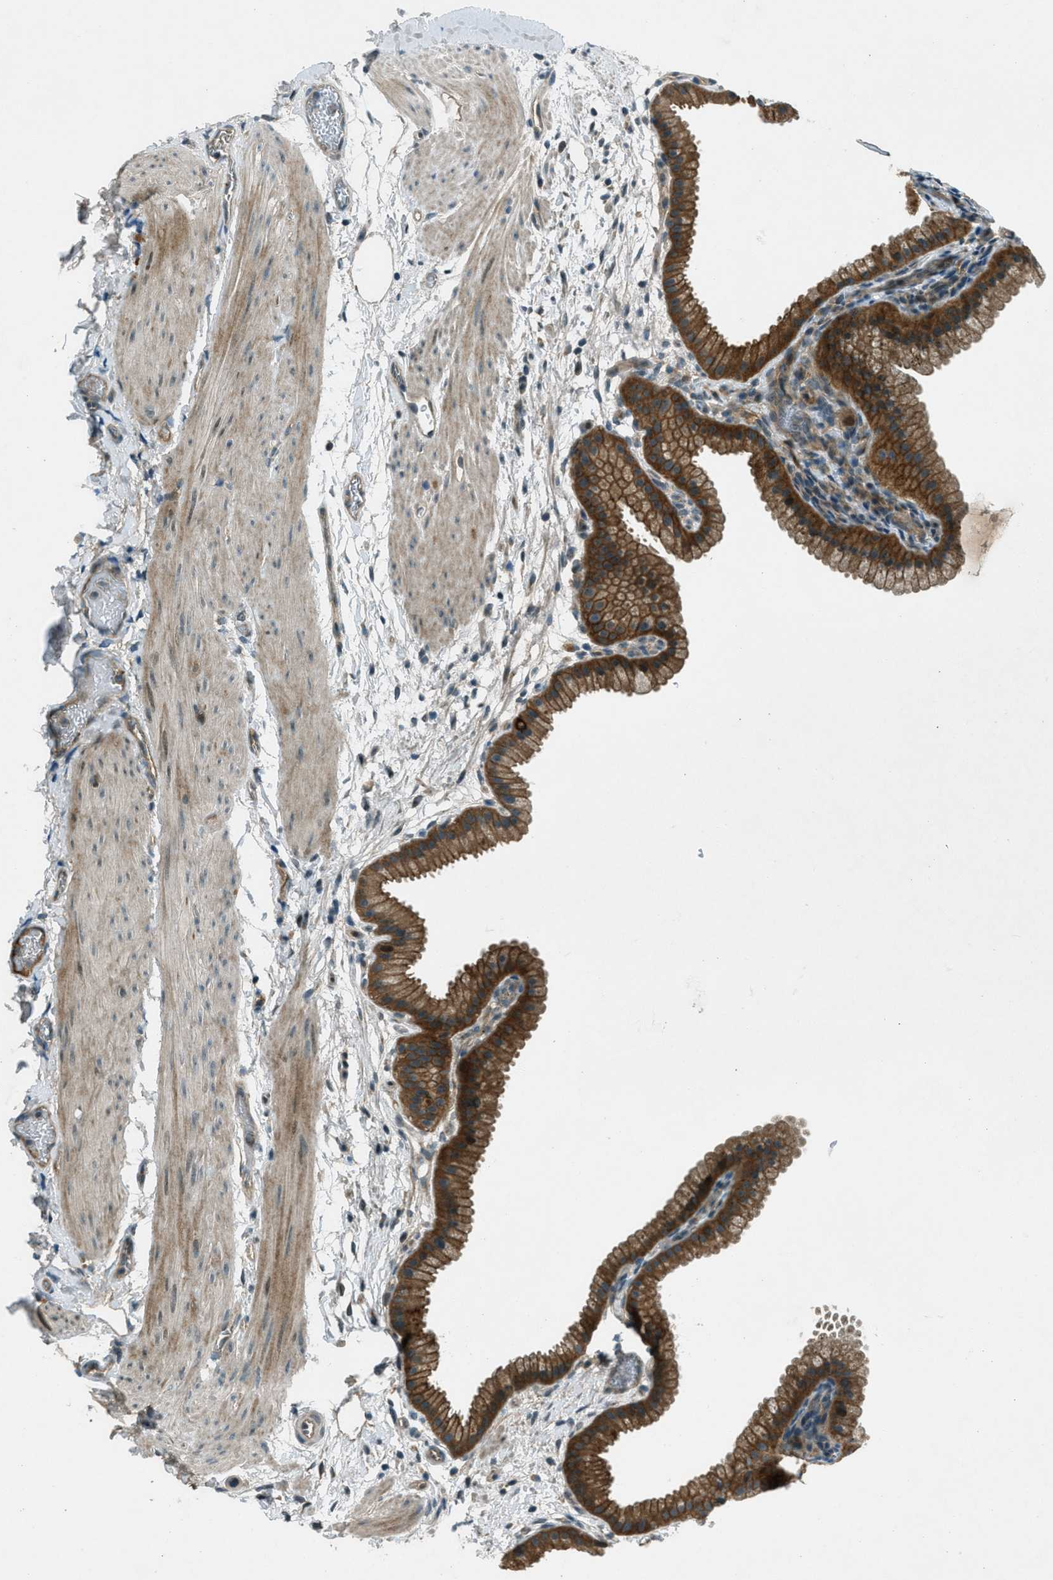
{"staining": {"intensity": "strong", "quantity": ">75%", "location": "cytoplasmic/membranous"}, "tissue": "gallbladder", "cell_type": "Glandular cells", "image_type": "normal", "snomed": [{"axis": "morphology", "description": "Normal tissue, NOS"}, {"axis": "topography", "description": "Gallbladder"}], "caption": "Immunohistochemical staining of unremarkable human gallbladder reveals >75% levels of strong cytoplasmic/membranous protein expression in about >75% of glandular cells.", "gene": "STK11", "patient": {"sex": "female", "age": 64}}